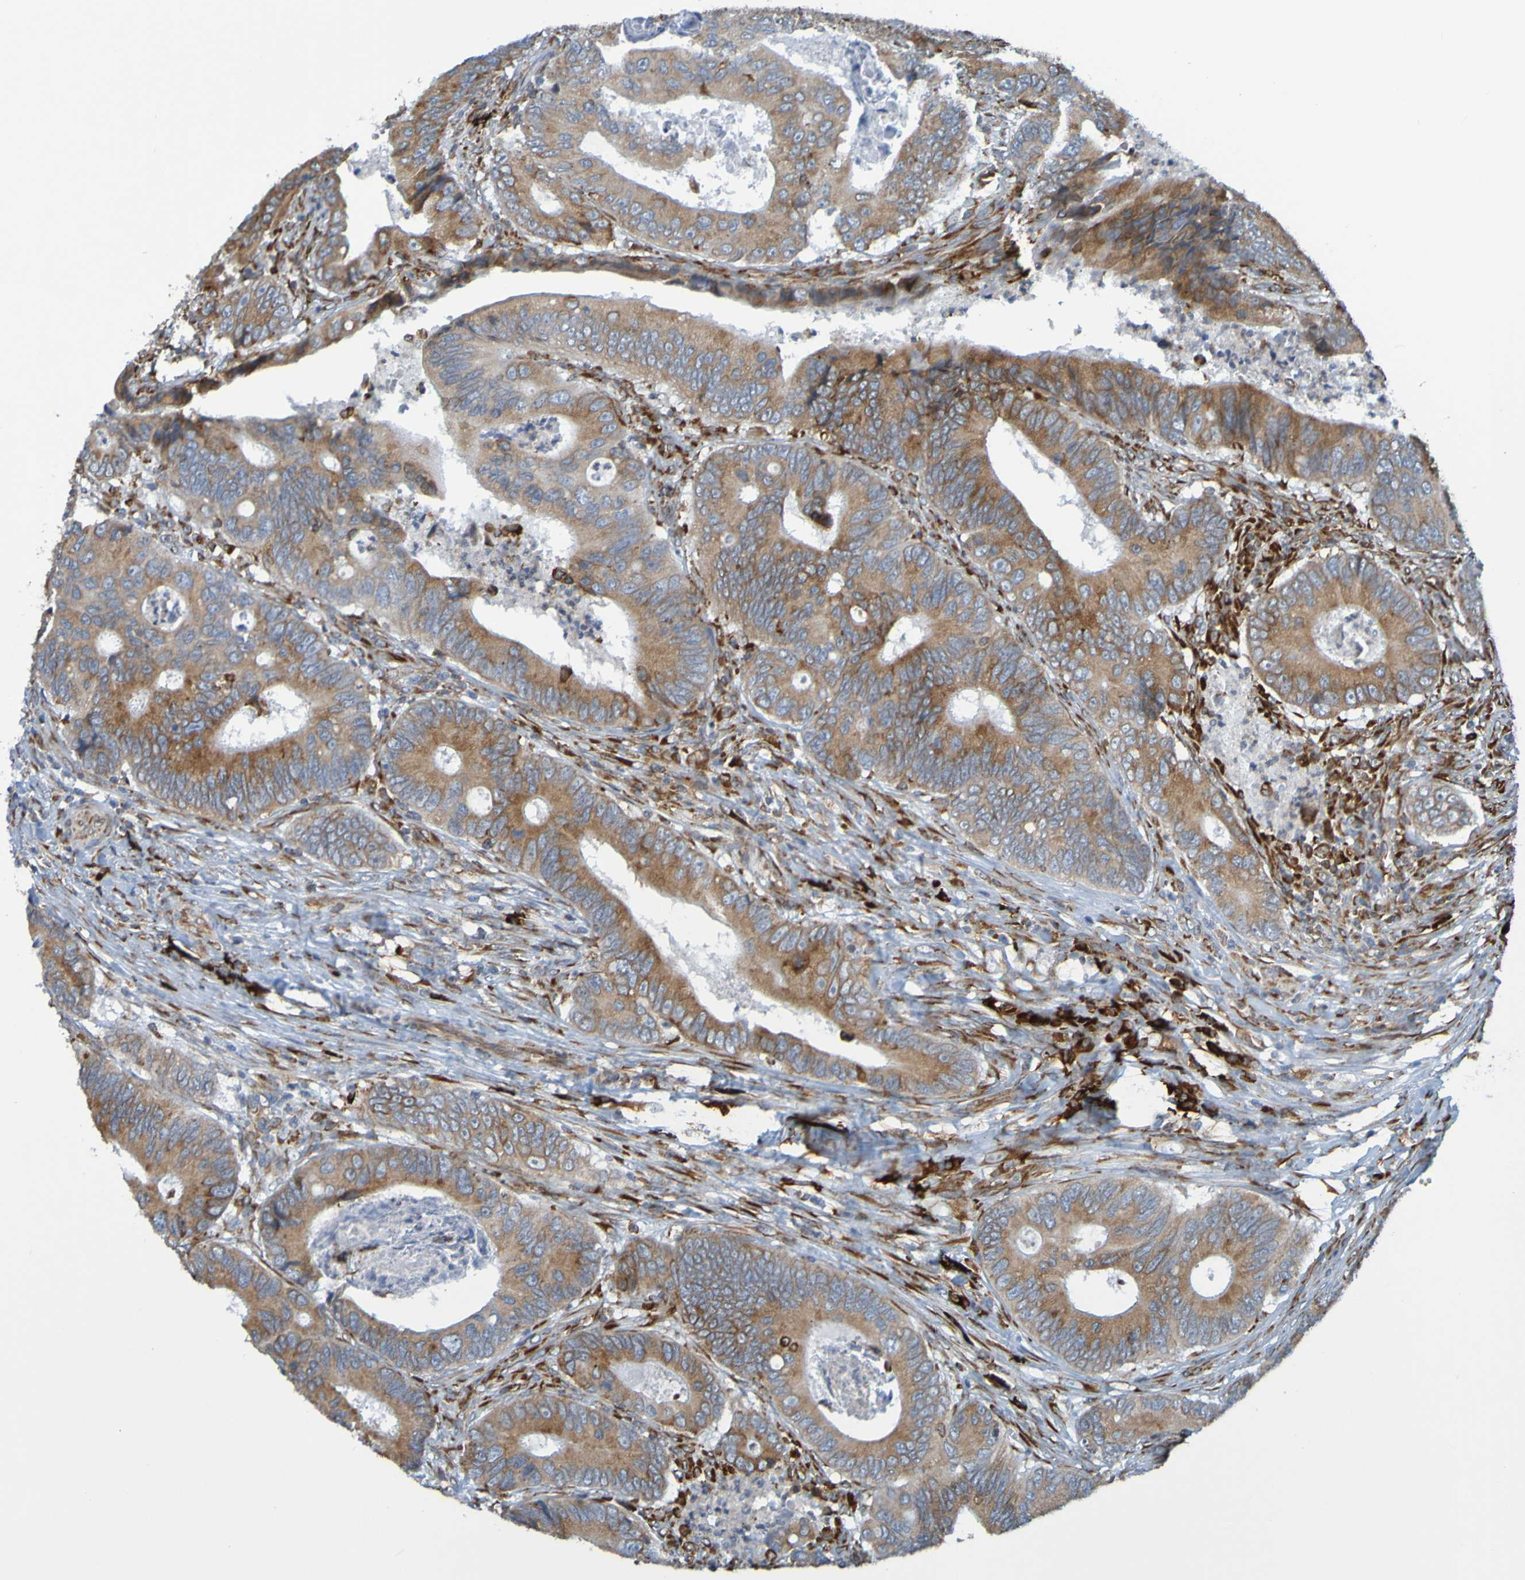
{"staining": {"intensity": "weak", "quantity": ">75%", "location": "cytoplasmic/membranous"}, "tissue": "colorectal cancer", "cell_type": "Tumor cells", "image_type": "cancer", "snomed": [{"axis": "morphology", "description": "Adenocarcinoma, NOS"}, {"axis": "topography", "description": "Colon"}], "caption": "Immunohistochemistry (IHC) (DAB) staining of human colorectal adenocarcinoma demonstrates weak cytoplasmic/membranous protein positivity in about >75% of tumor cells. Nuclei are stained in blue.", "gene": "SSR1", "patient": {"sex": "male", "age": 54}}